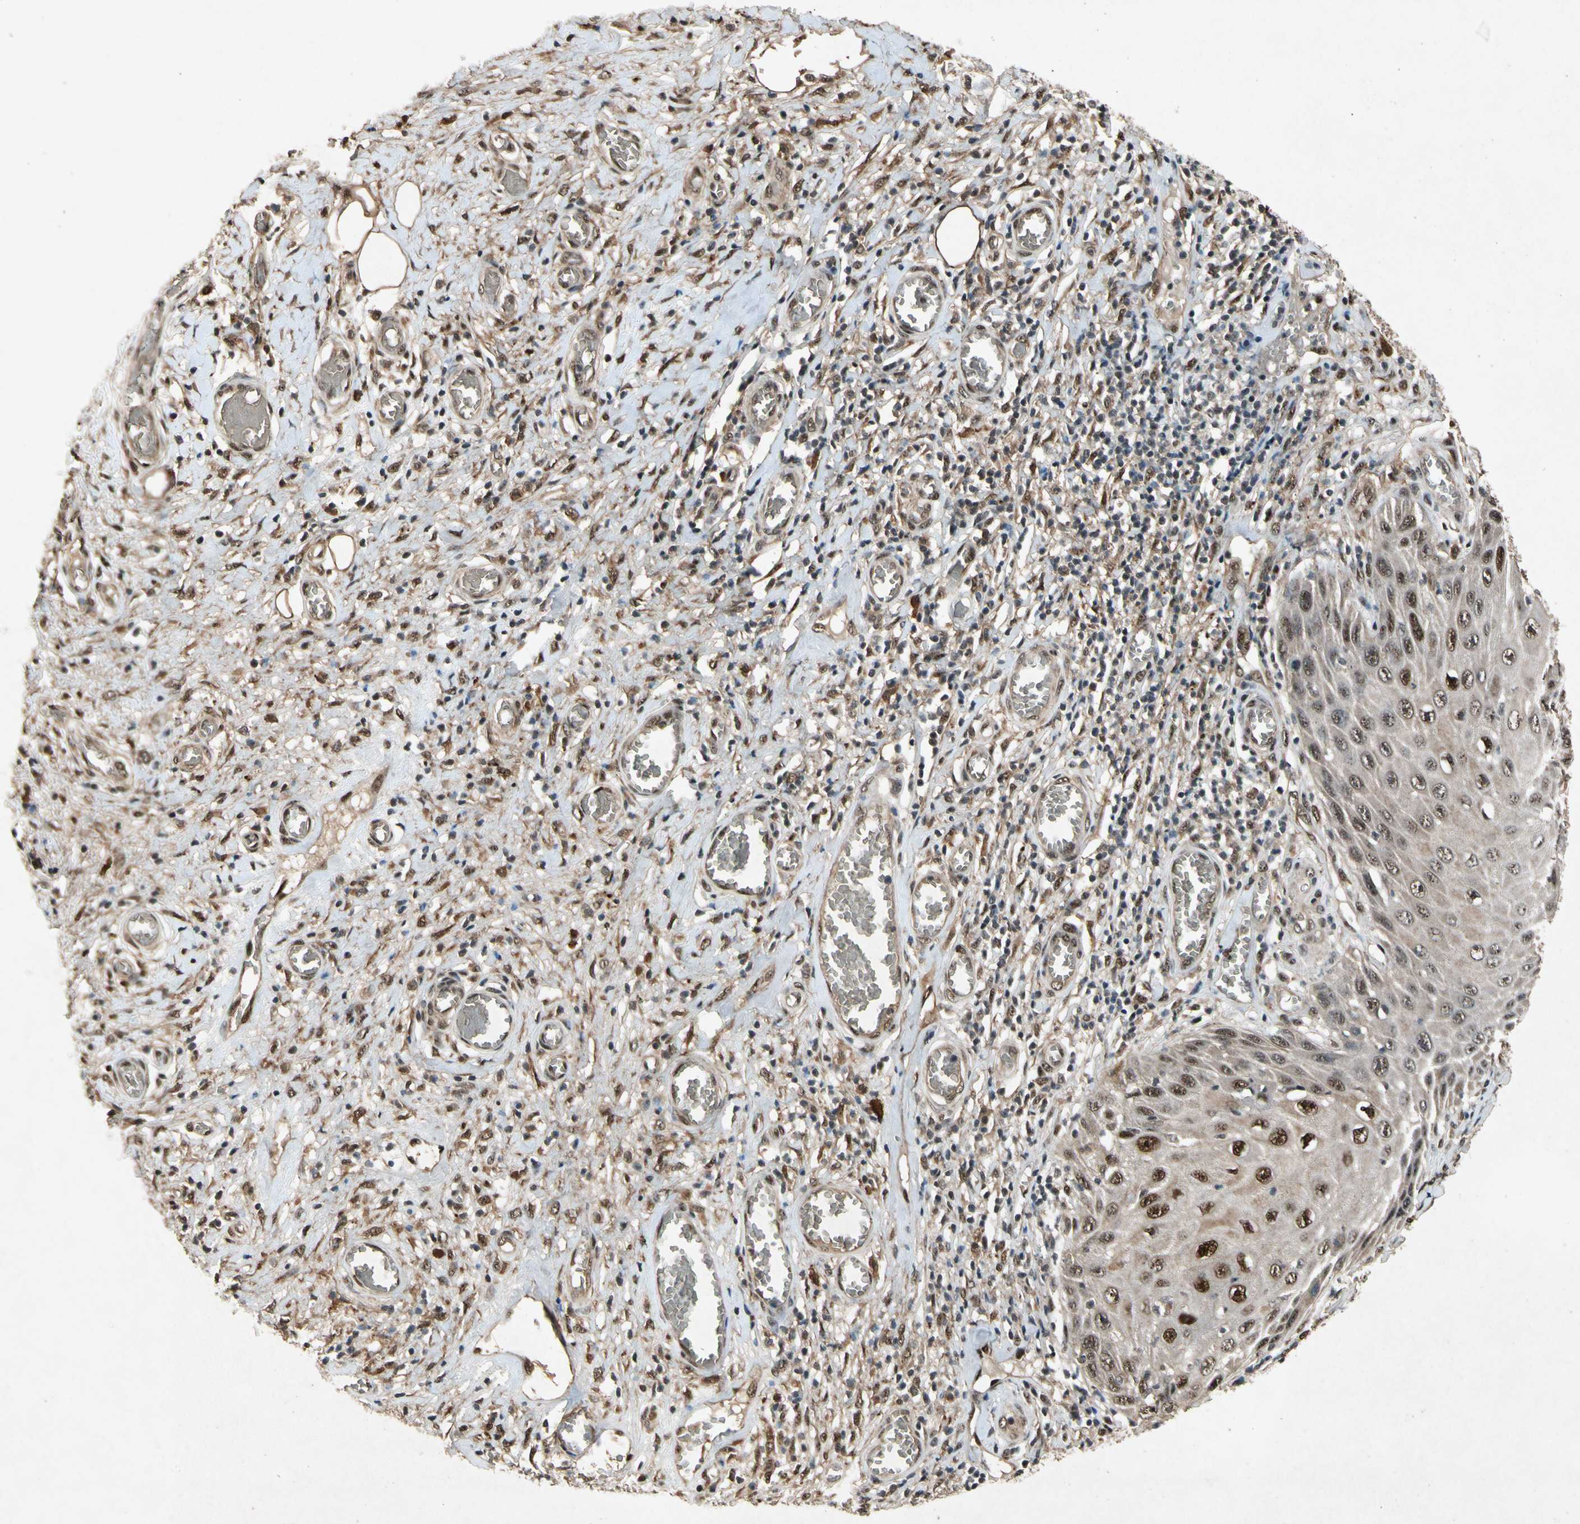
{"staining": {"intensity": "strong", "quantity": "25%-75%", "location": "nuclear"}, "tissue": "skin cancer", "cell_type": "Tumor cells", "image_type": "cancer", "snomed": [{"axis": "morphology", "description": "Squamous cell carcinoma, NOS"}, {"axis": "topography", "description": "Skin"}], "caption": "The image exhibits staining of squamous cell carcinoma (skin), revealing strong nuclear protein positivity (brown color) within tumor cells. (IHC, brightfield microscopy, high magnification).", "gene": "PML", "patient": {"sex": "female", "age": 73}}